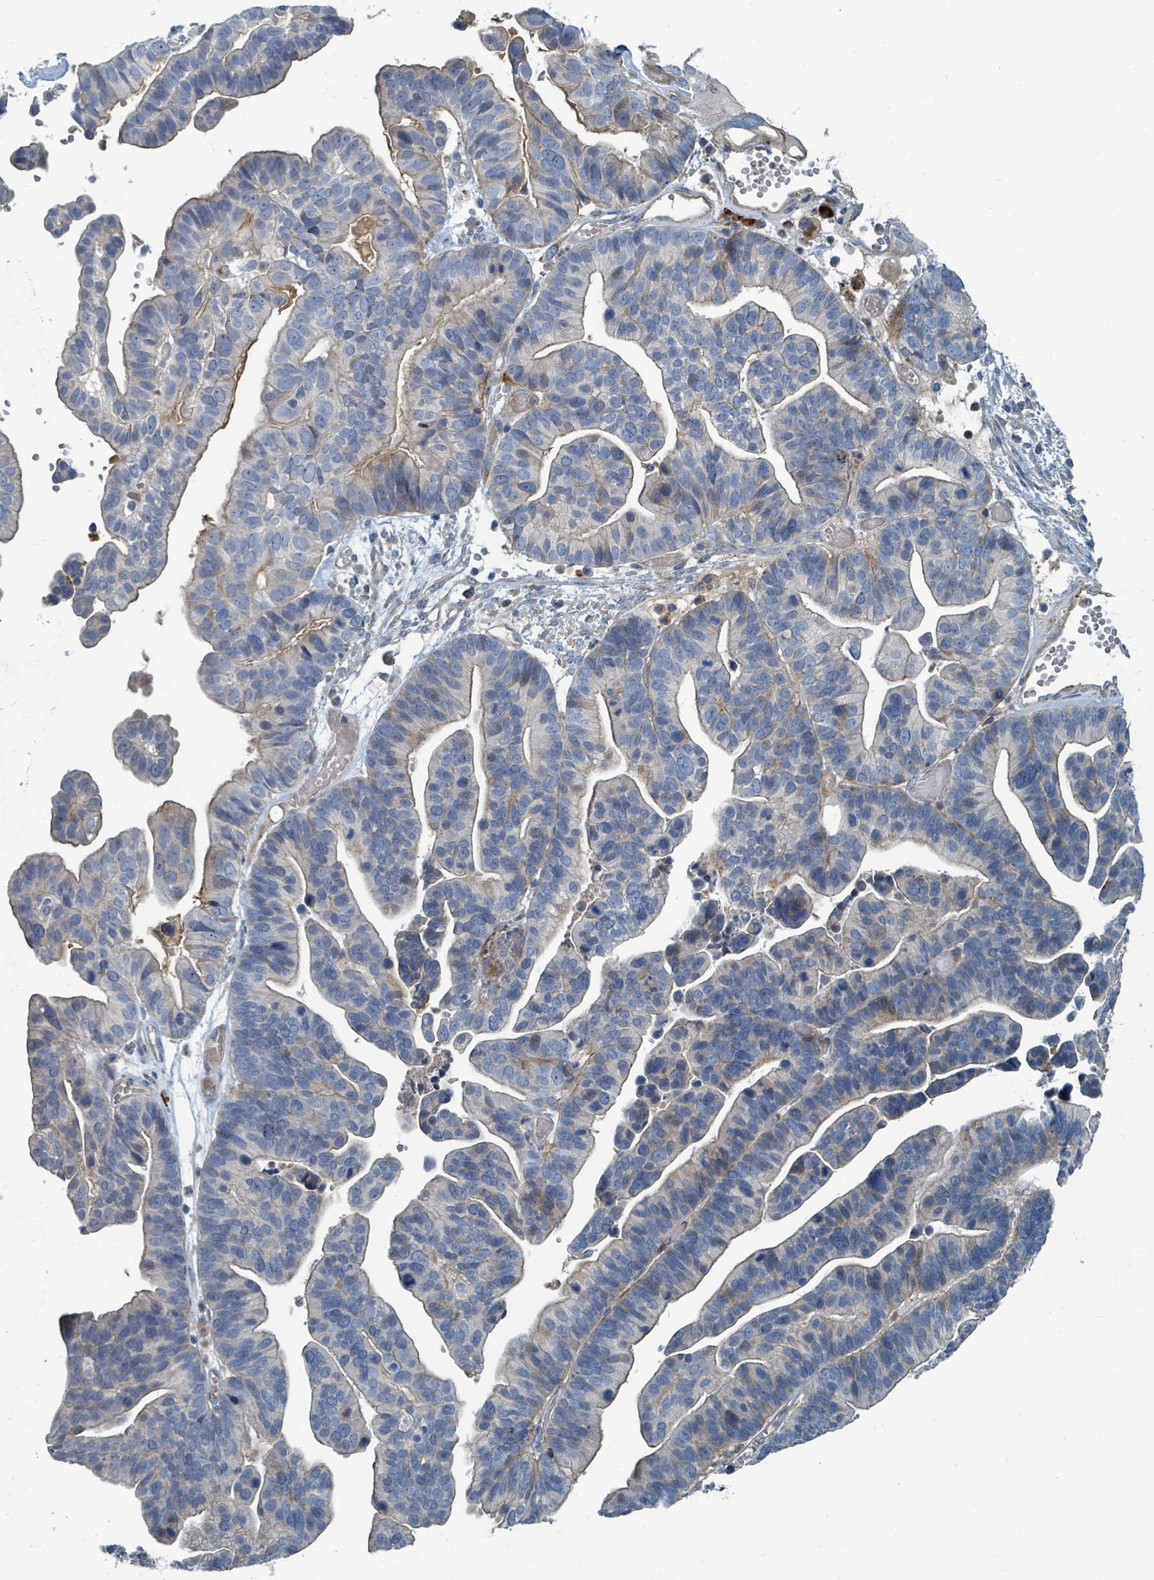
{"staining": {"intensity": "weak", "quantity": "<25%", "location": "cytoplasmic/membranous"}, "tissue": "ovarian cancer", "cell_type": "Tumor cells", "image_type": "cancer", "snomed": [{"axis": "morphology", "description": "Cystadenocarcinoma, serous, NOS"}, {"axis": "topography", "description": "Ovary"}], "caption": "A histopathology image of human ovarian serous cystadenocarcinoma is negative for staining in tumor cells. (Stains: DAB immunohistochemistry with hematoxylin counter stain, Microscopy: brightfield microscopy at high magnification).", "gene": "SLC44A5", "patient": {"sex": "female", "age": 56}}